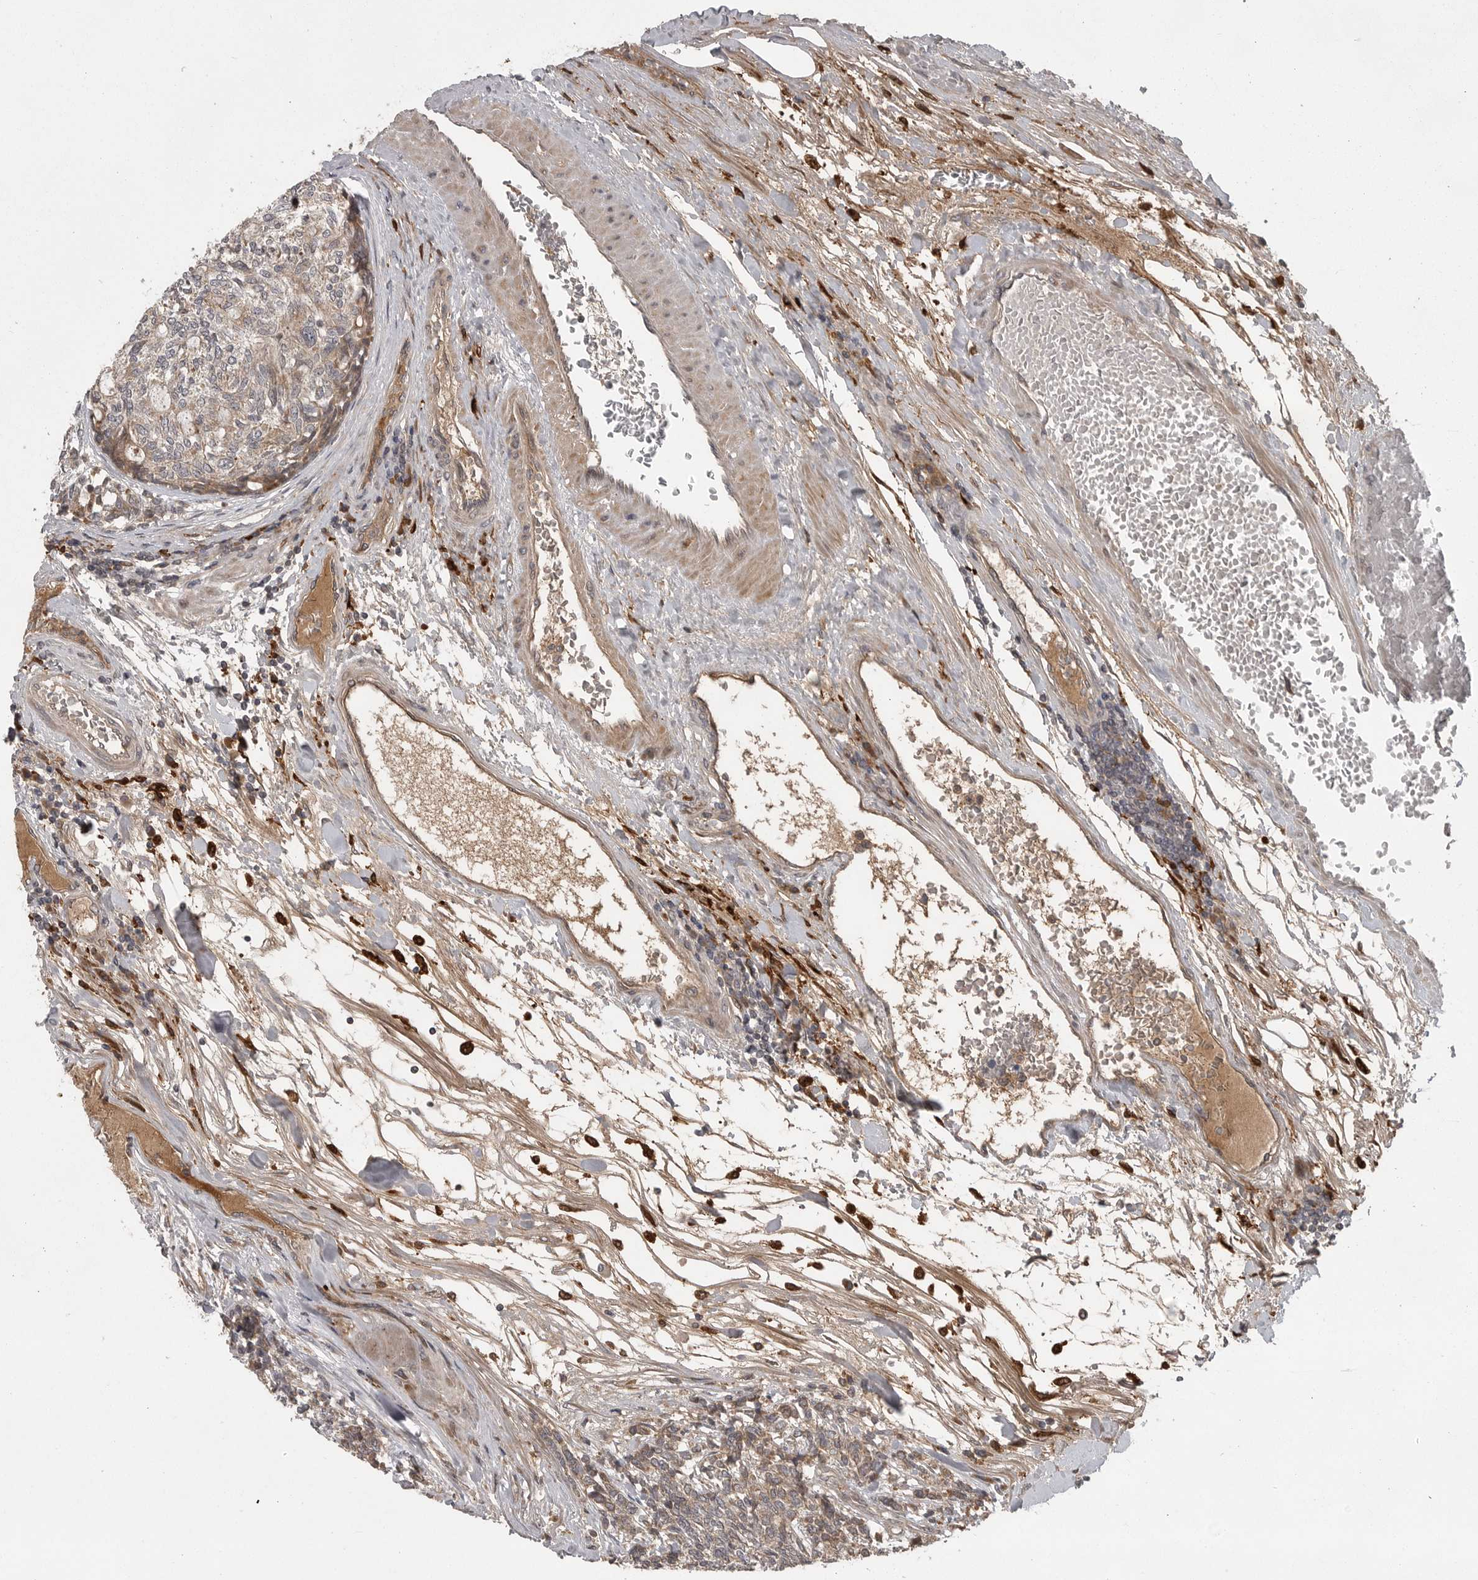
{"staining": {"intensity": "weak", "quantity": ">75%", "location": "cytoplasmic/membranous"}, "tissue": "carcinoid", "cell_type": "Tumor cells", "image_type": "cancer", "snomed": [{"axis": "morphology", "description": "Carcinoid, malignant, NOS"}, {"axis": "topography", "description": "Pancreas"}], "caption": "Protein staining reveals weak cytoplasmic/membranous positivity in approximately >75% of tumor cells in carcinoid.", "gene": "GPR31", "patient": {"sex": "female", "age": 54}}